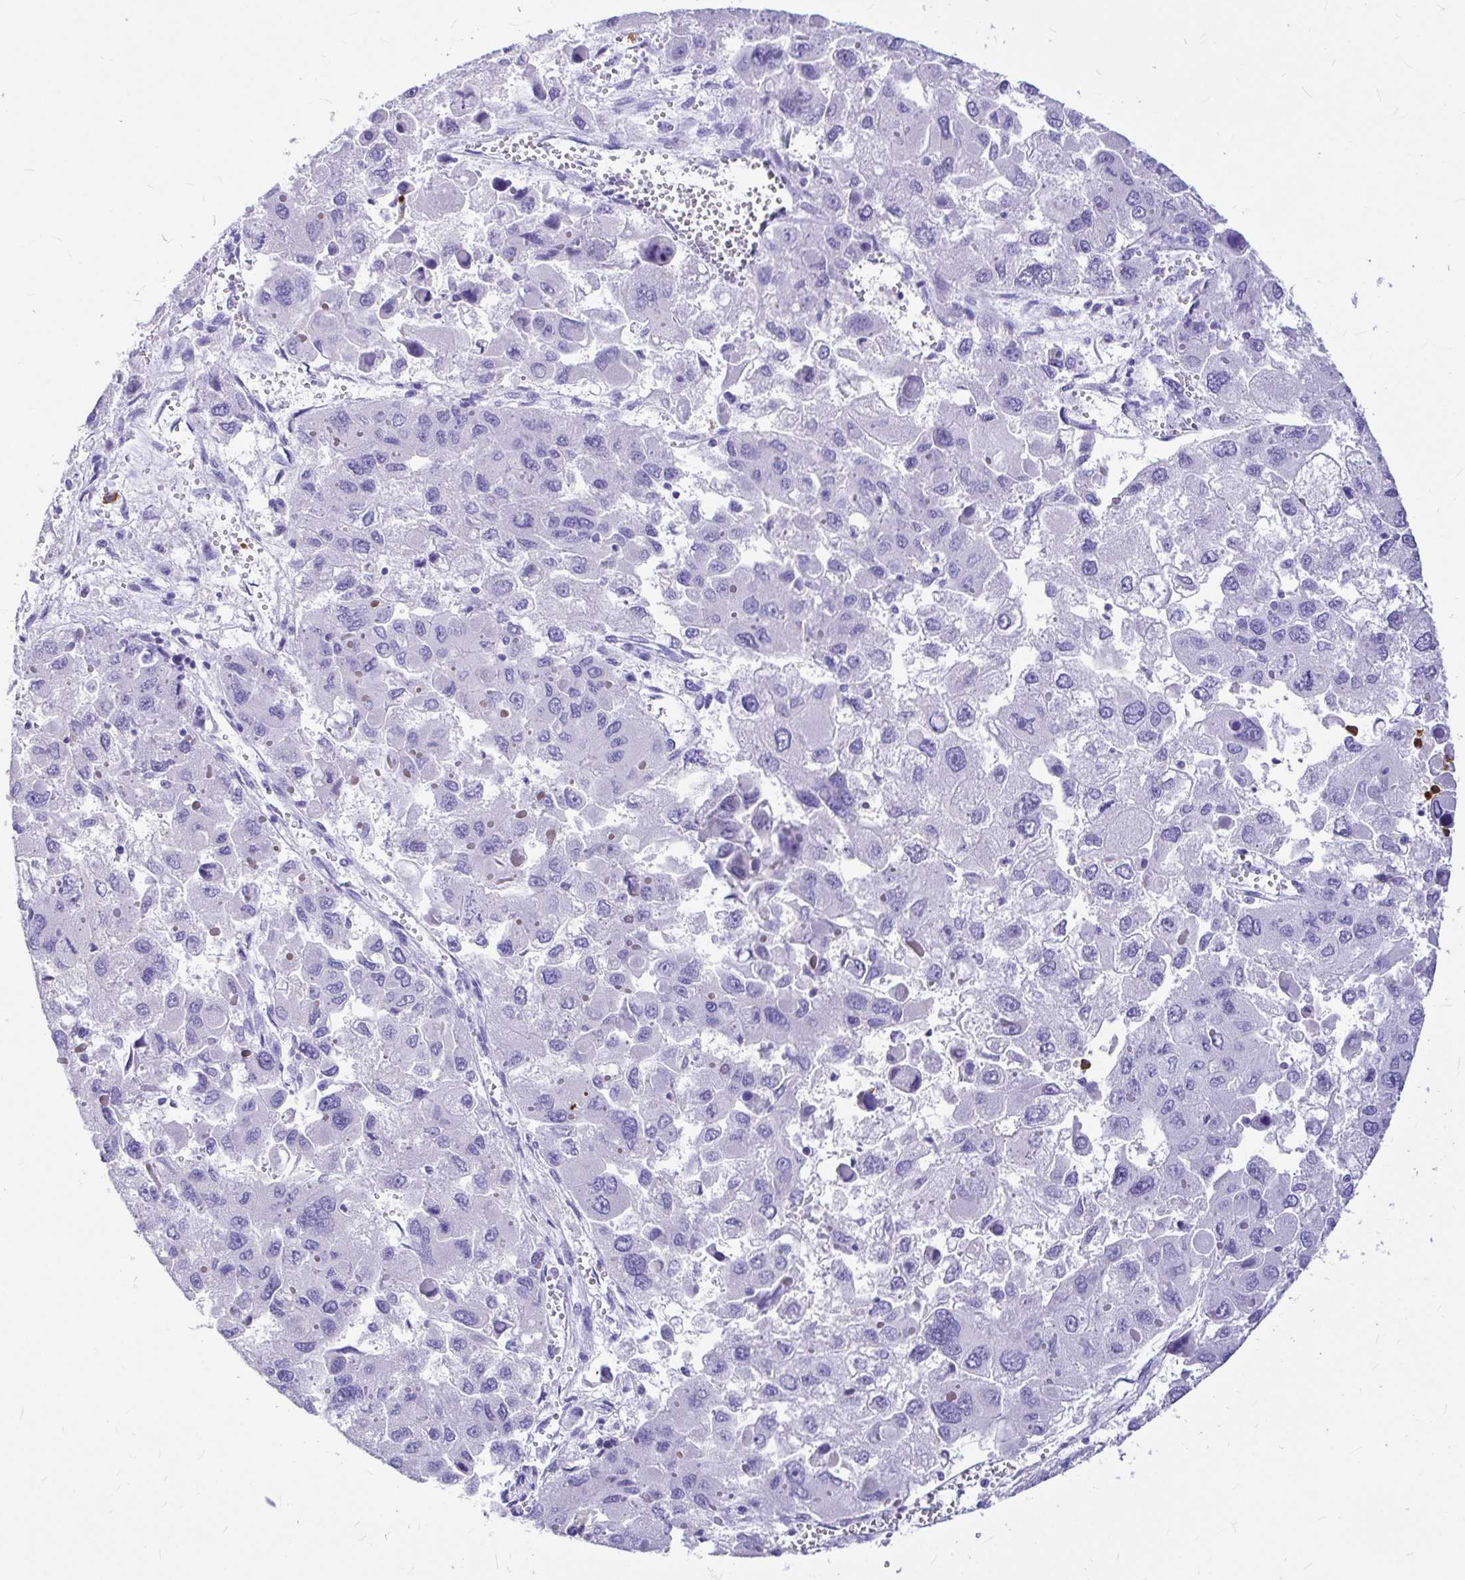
{"staining": {"intensity": "negative", "quantity": "none", "location": "none"}, "tissue": "liver cancer", "cell_type": "Tumor cells", "image_type": "cancer", "snomed": [{"axis": "morphology", "description": "Carcinoma, Hepatocellular, NOS"}, {"axis": "topography", "description": "Liver"}], "caption": "IHC micrograph of human hepatocellular carcinoma (liver) stained for a protein (brown), which shows no expression in tumor cells. Brightfield microscopy of IHC stained with DAB (3,3'-diaminobenzidine) (brown) and hematoxylin (blue), captured at high magnification.", "gene": "CLEC1B", "patient": {"sex": "female", "age": 41}}